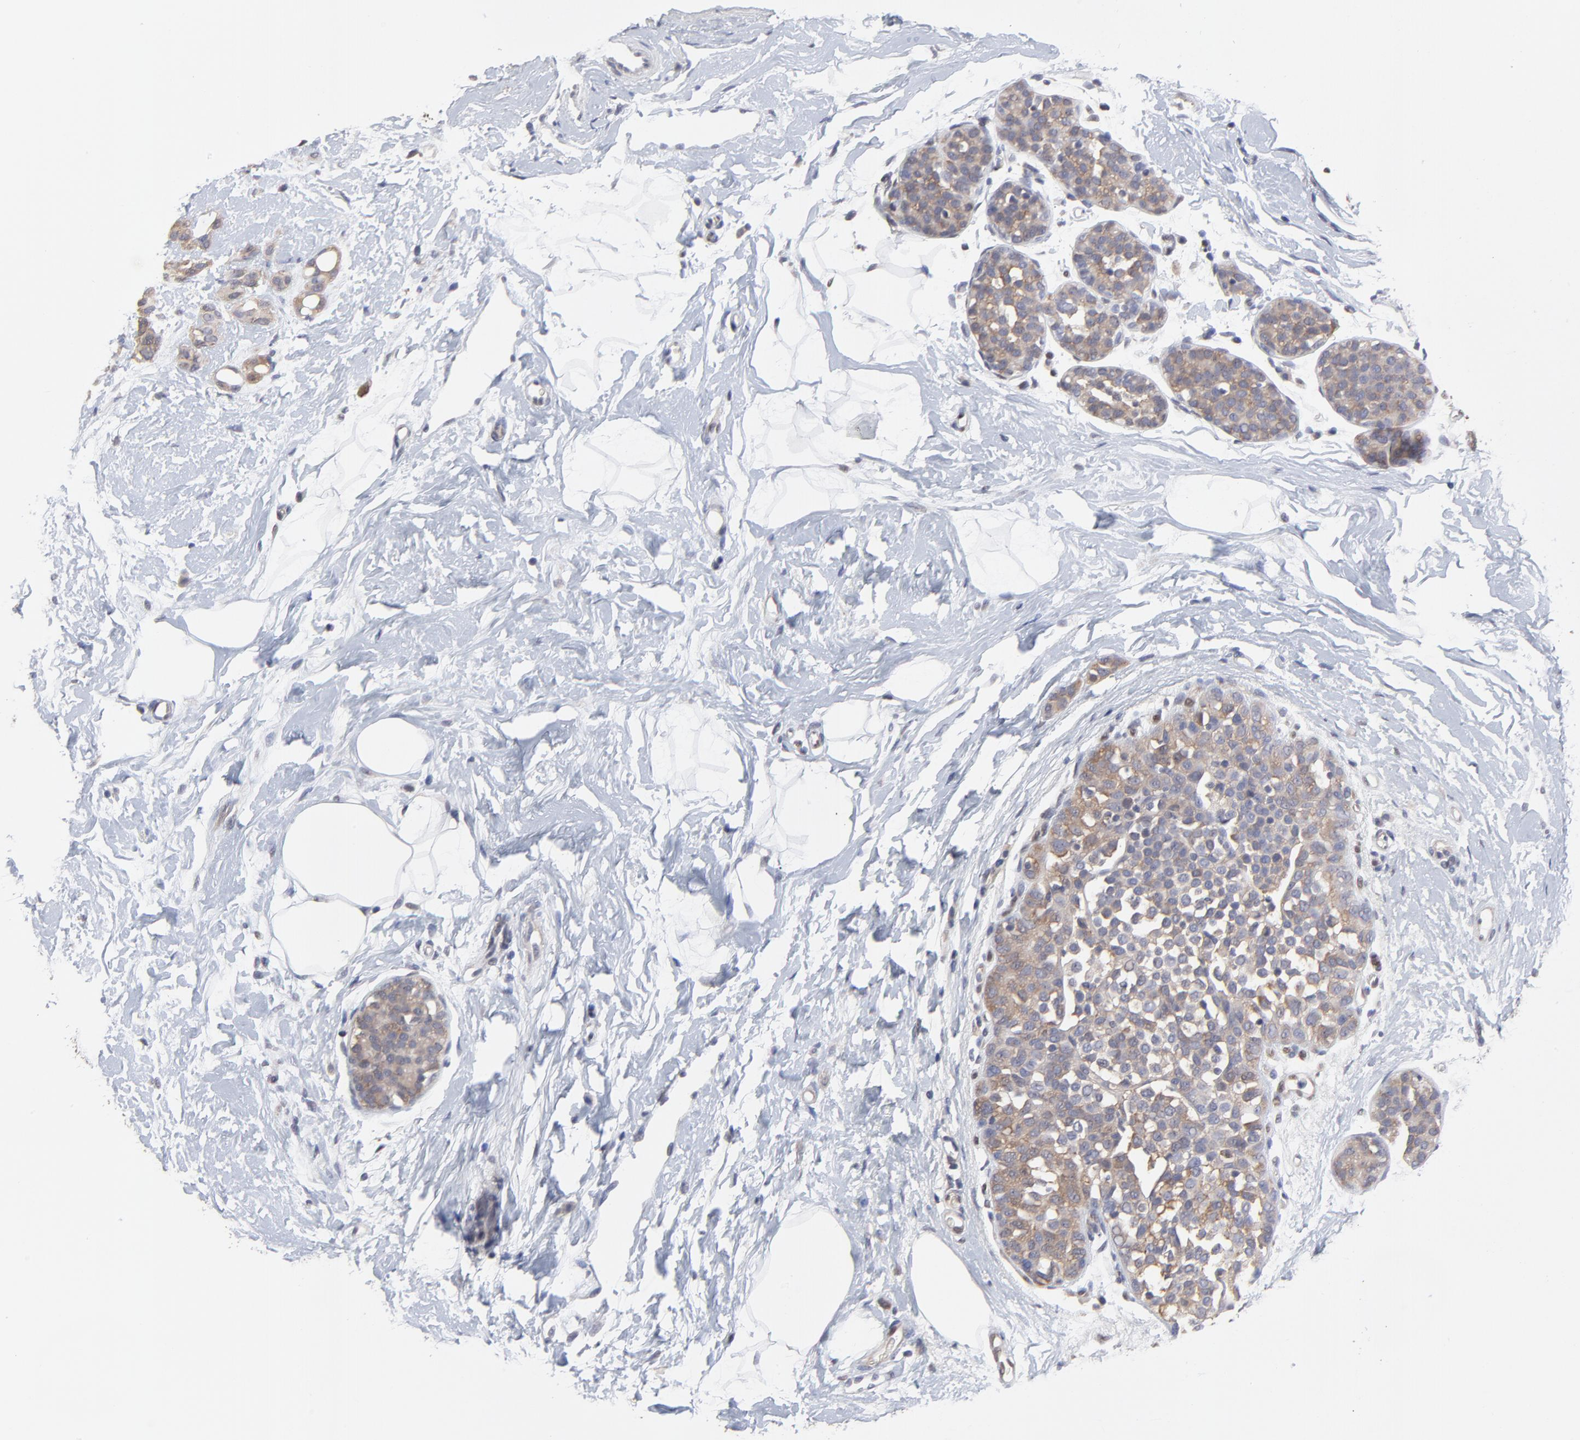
{"staining": {"intensity": "moderate", "quantity": ">75%", "location": "cytoplasmic/membranous"}, "tissue": "breast cancer", "cell_type": "Tumor cells", "image_type": "cancer", "snomed": [{"axis": "morphology", "description": "Lobular carcinoma, in situ"}, {"axis": "morphology", "description": "Lobular carcinoma"}, {"axis": "topography", "description": "Breast"}], "caption": "Breast cancer (lobular carcinoma) stained with IHC reveals moderate cytoplasmic/membranous expression in approximately >75% of tumor cells.", "gene": "CCT2", "patient": {"sex": "female", "age": 41}}